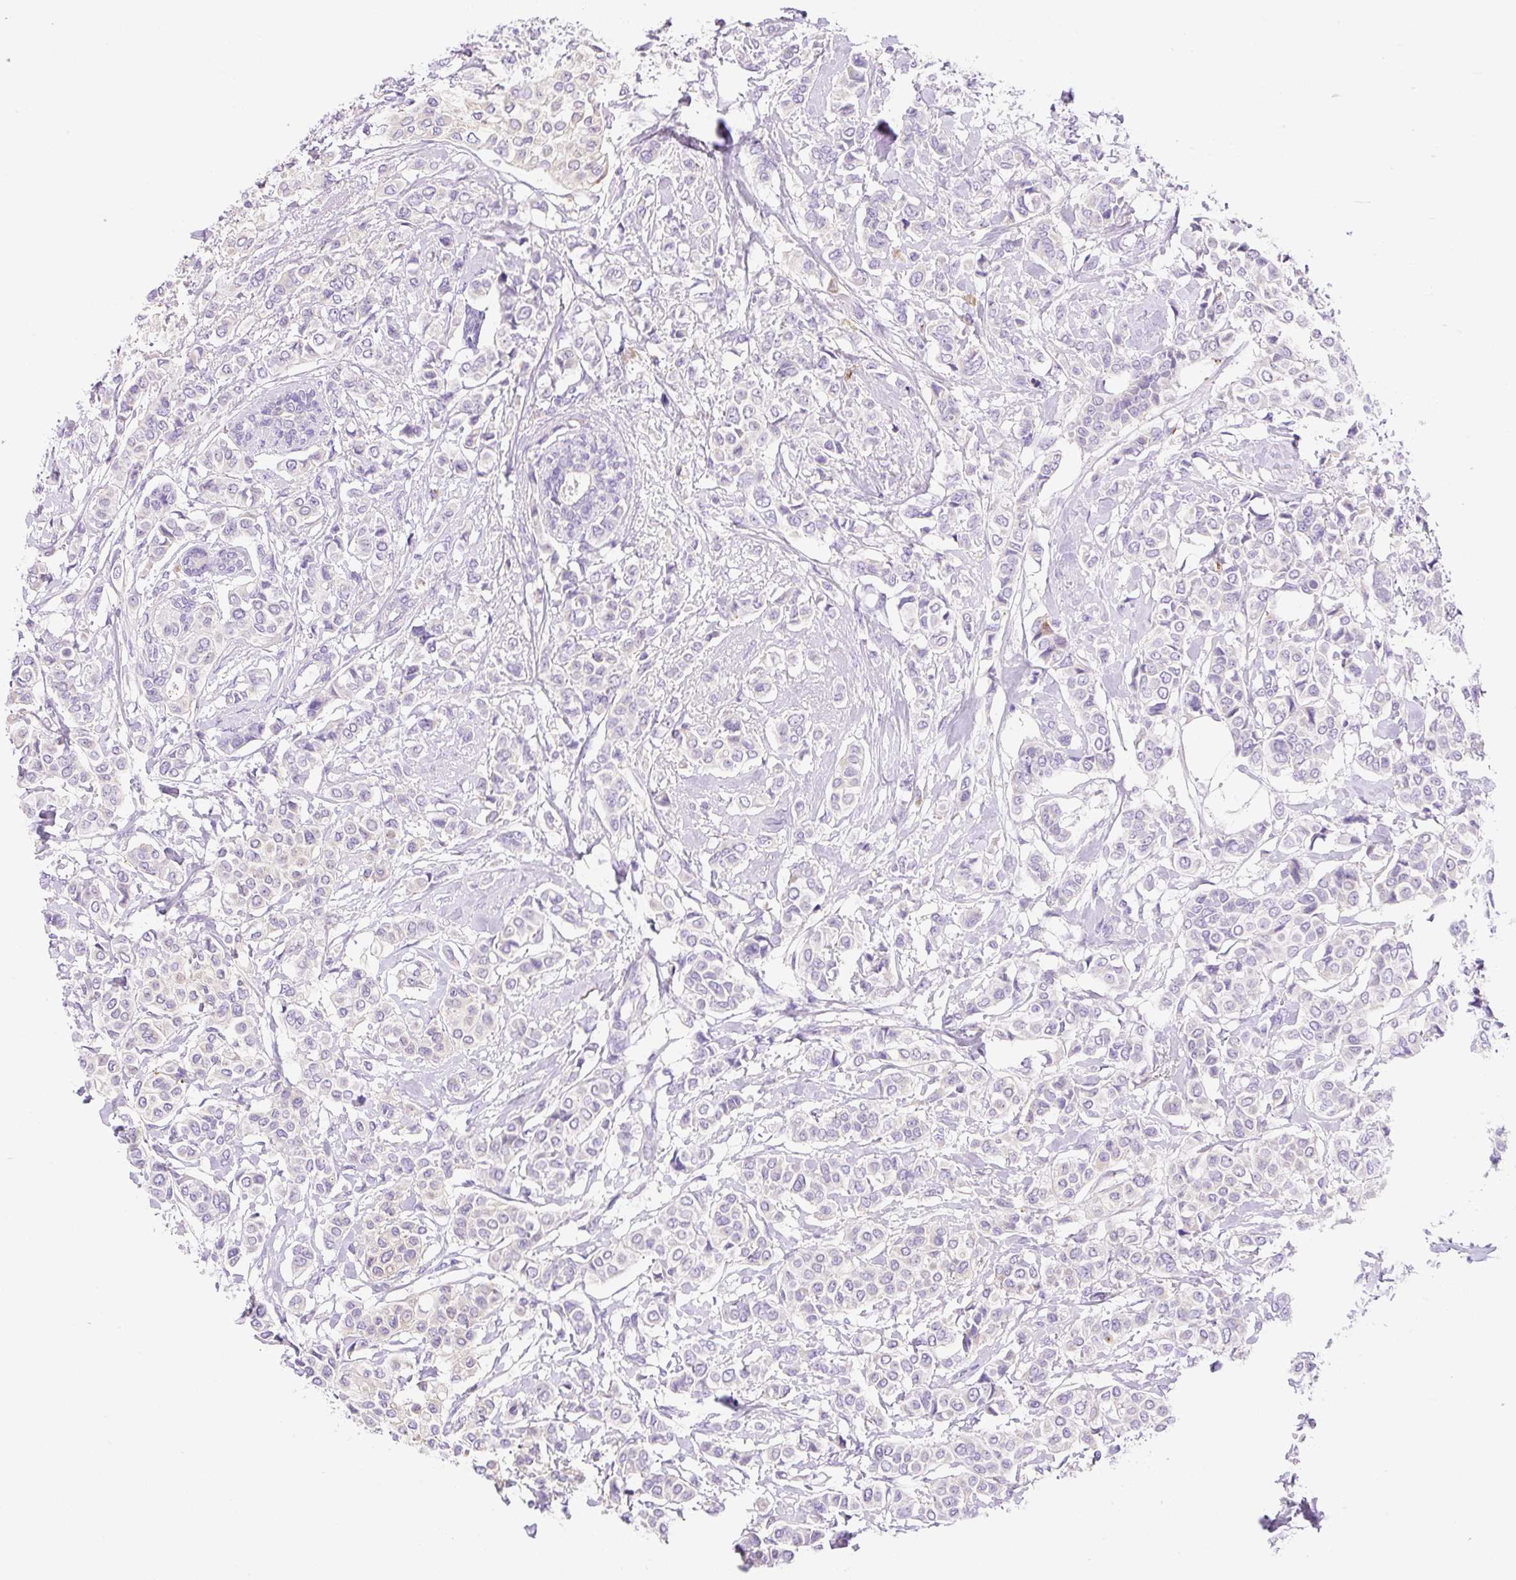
{"staining": {"intensity": "negative", "quantity": "none", "location": "none"}, "tissue": "breast cancer", "cell_type": "Tumor cells", "image_type": "cancer", "snomed": [{"axis": "morphology", "description": "Lobular carcinoma"}, {"axis": "topography", "description": "Breast"}], "caption": "The image reveals no staining of tumor cells in breast cancer (lobular carcinoma). The staining was performed using DAB (3,3'-diaminobenzidine) to visualize the protein expression in brown, while the nuclei were stained in blue with hematoxylin (Magnification: 20x).", "gene": "NDST3", "patient": {"sex": "female", "age": 51}}